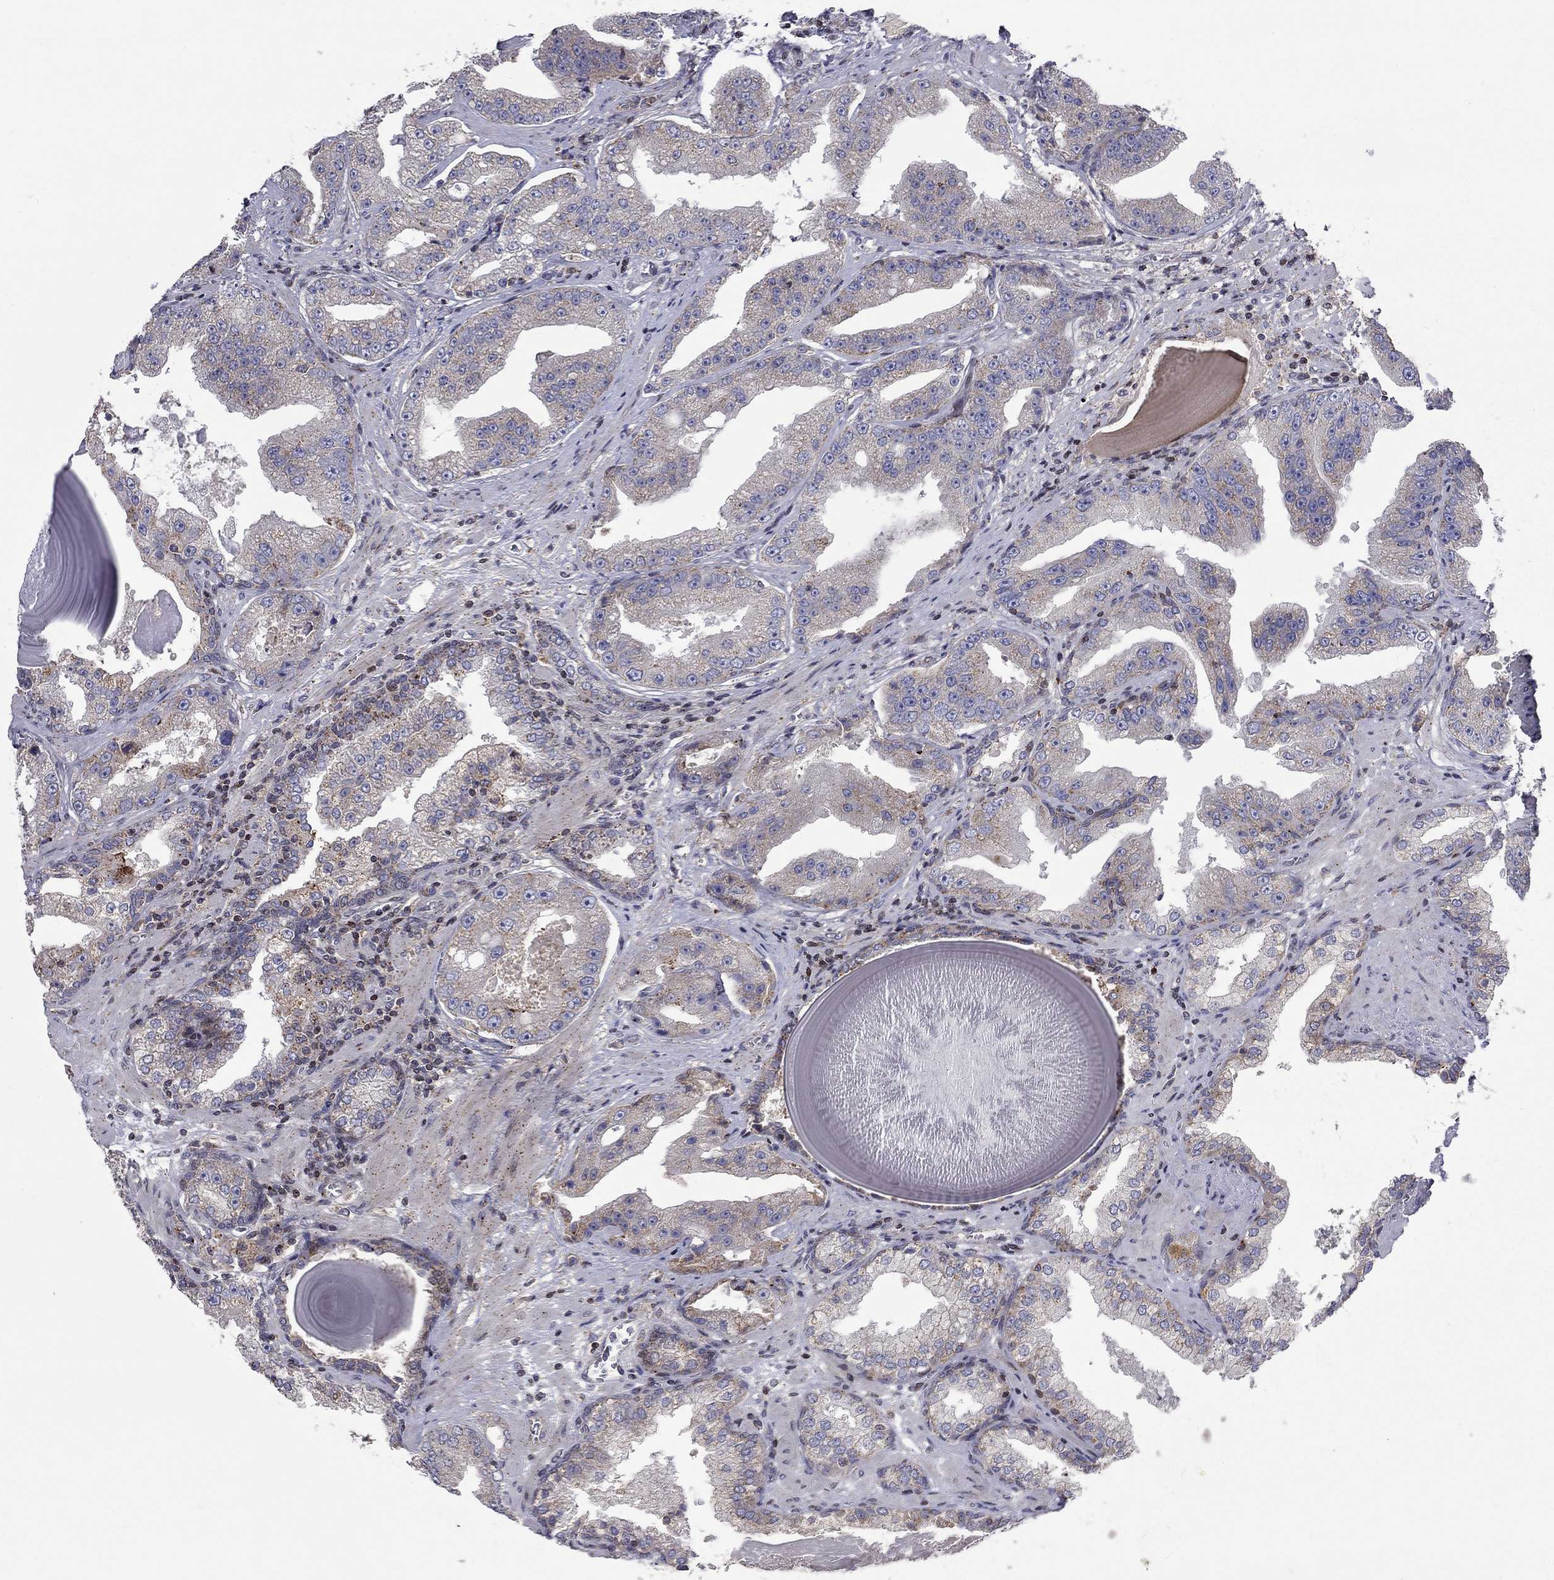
{"staining": {"intensity": "strong", "quantity": "<25%", "location": "cytoplasmic/membranous"}, "tissue": "prostate cancer", "cell_type": "Tumor cells", "image_type": "cancer", "snomed": [{"axis": "morphology", "description": "Adenocarcinoma, Low grade"}, {"axis": "topography", "description": "Prostate"}], "caption": "Prostate cancer stained with a brown dye displays strong cytoplasmic/membranous positive positivity in about <25% of tumor cells.", "gene": "ERN2", "patient": {"sex": "male", "age": 62}}